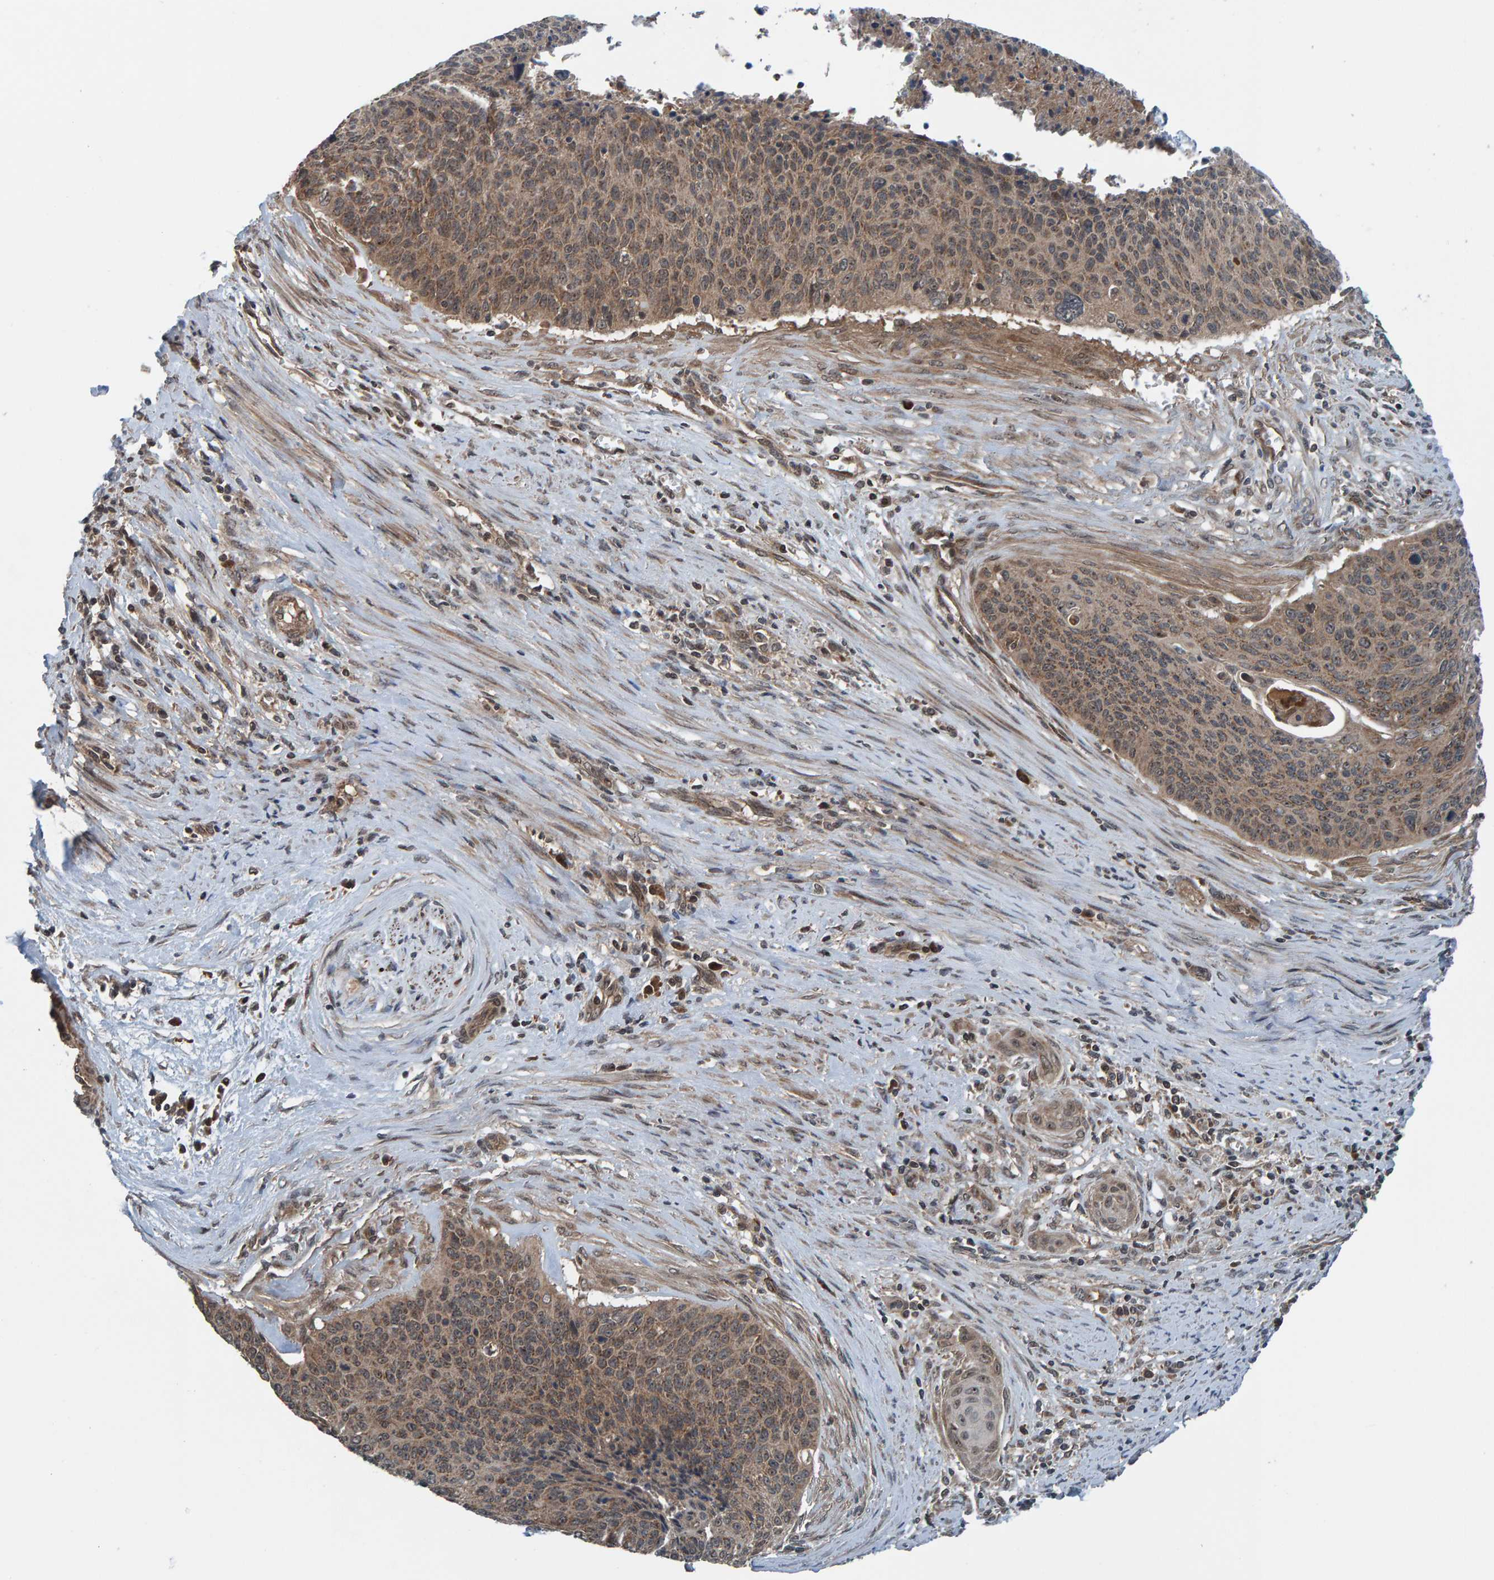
{"staining": {"intensity": "moderate", "quantity": ">75%", "location": "cytoplasmic/membranous"}, "tissue": "cervical cancer", "cell_type": "Tumor cells", "image_type": "cancer", "snomed": [{"axis": "morphology", "description": "Squamous cell carcinoma, NOS"}, {"axis": "topography", "description": "Cervix"}], "caption": "About >75% of tumor cells in human cervical squamous cell carcinoma exhibit moderate cytoplasmic/membranous protein positivity as visualized by brown immunohistochemical staining.", "gene": "CUEDC1", "patient": {"sex": "female", "age": 55}}